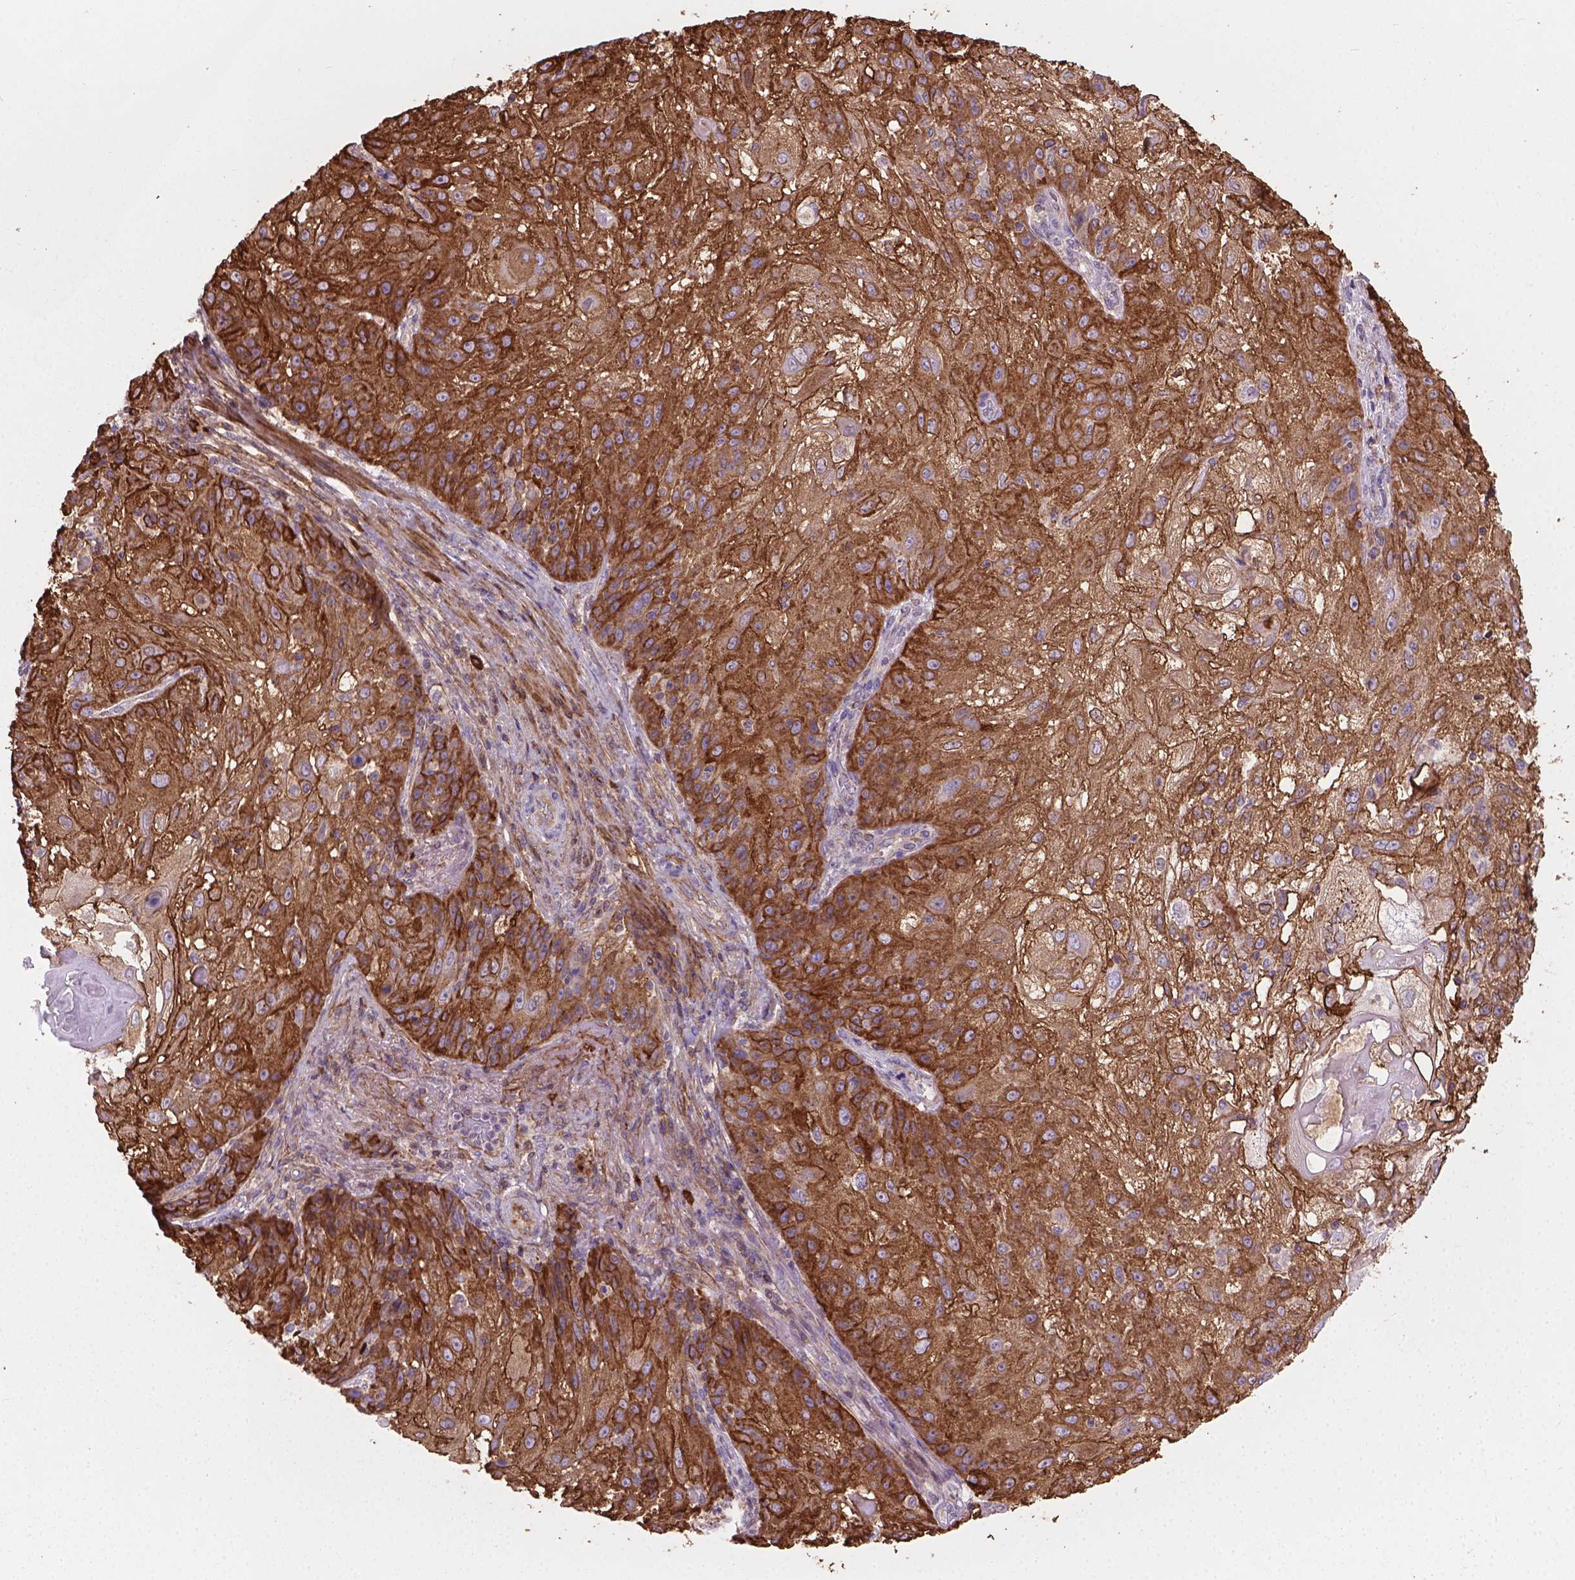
{"staining": {"intensity": "strong", "quantity": ">75%", "location": "cytoplasmic/membranous"}, "tissue": "skin cancer", "cell_type": "Tumor cells", "image_type": "cancer", "snomed": [{"axis": "morphology", "description": "Normal tissue, NOS"}, {"axis": "morphology", "description": "Squamous cell carcinoma, NOS"}, {"axis": "topography", "description": "Skin"}], "caption": "Skin squamous cell carcinoma stained for a protein (brown) displays strong cytoplasmic/membranous positive expression in about >75% of tumor cells.", "gene": "TCAF1", "patient": {"sex": "female", "age": 83}}